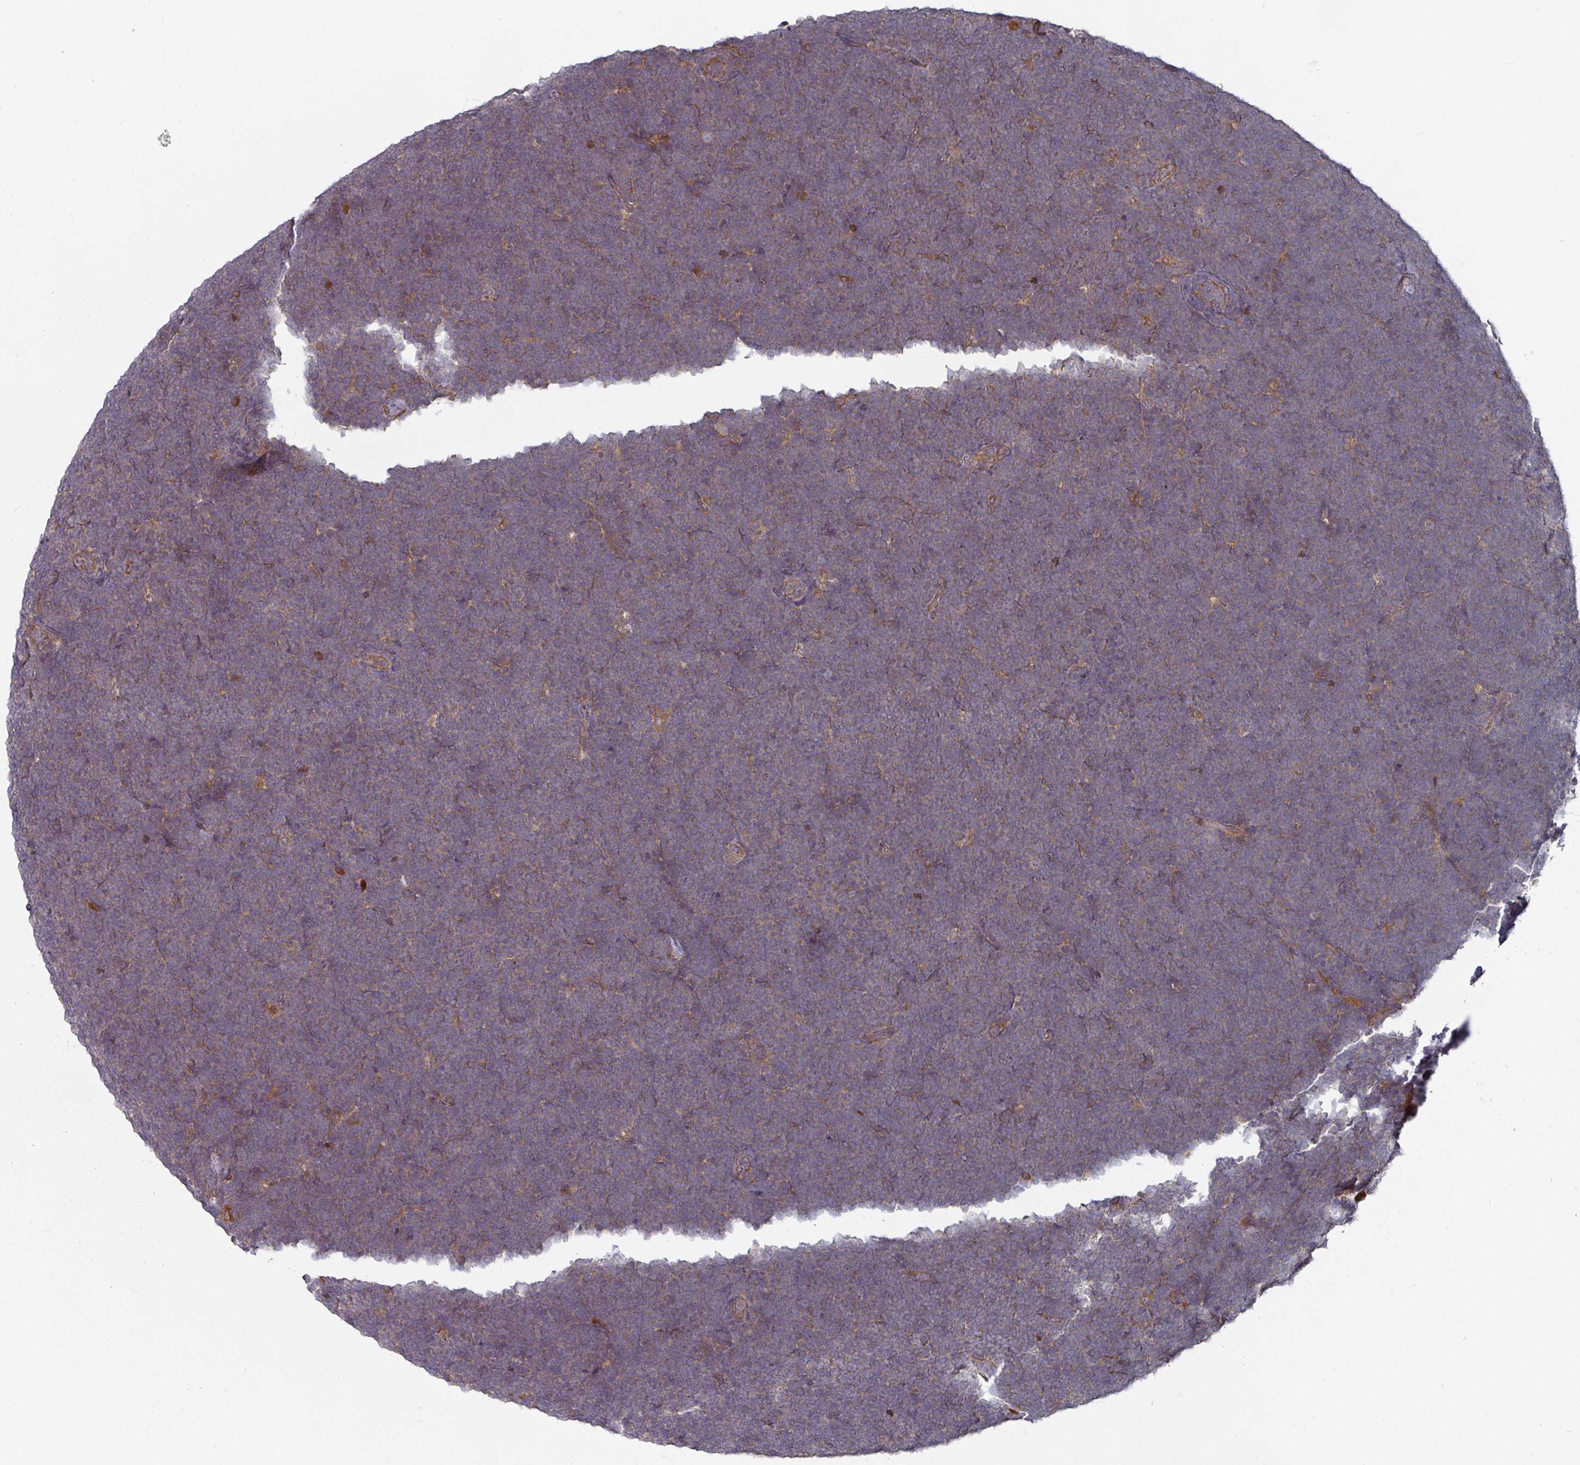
{"staining": {"intensity": "negative", "quantity": "none", "location": "none"}, "tissue": "lymphoma", "cell_type": "Tumor cells", "image_type": "cancer", "snomed": [{"axis": "morphology", "description": "Malignant lymphoma, non-Hodgkin's type, High grade"}, {"axis": "topography", "description": "Lymph node"}], "caption": "Human malignant lymphoma, non-Hodgkin's type (high-grade) stained for a protein using immunohistochemistry (IHC) exhibits no positivity in tumor cells.", "gene": "CEP95", "patient": {"sex": "male", "age": 13}}